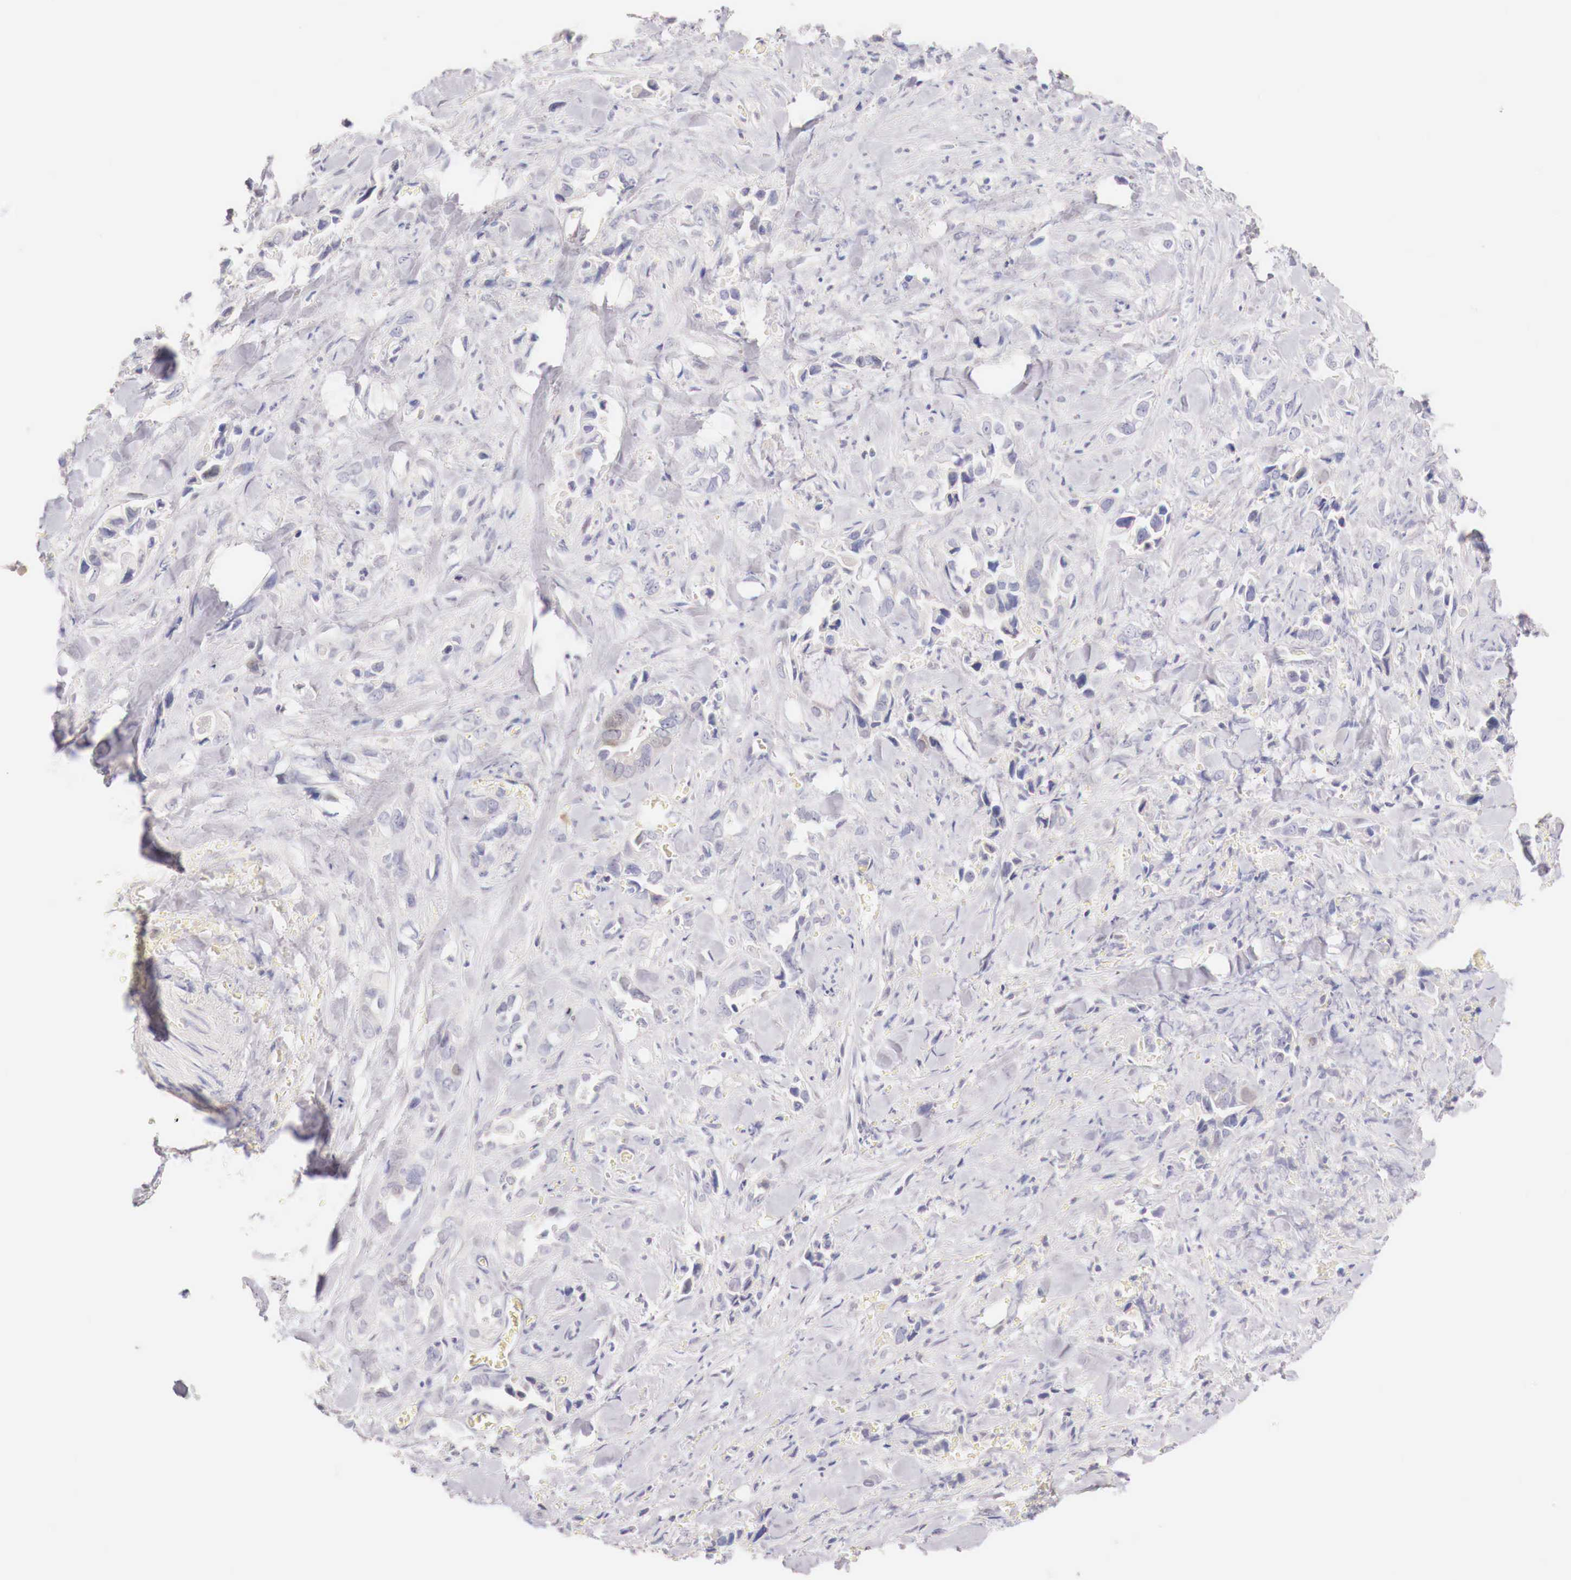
{"staining": {"intensity": "moderate", "quantity": "<25%", "location": "cytoplasmic/membranous"}, "tissue": "pancreatic cancer", "cell_type": "Tumor cells", "image_type": "cancer", "snomed": [{"axis": "morphology", "description": "Adenocarcinoma, NOS"}, {"axis": "topography", "description": "Pancreas"}], "caption": "A brown stain highlights moderate cytoplasmic/membranous expression of a protein in human pancreatic adenocarcinoma tumor cells. (DAB IHC with brightfield microscopy, high magnification).", "gene": "ITIH6", "patient": {"sex": "male", "age": 69}}